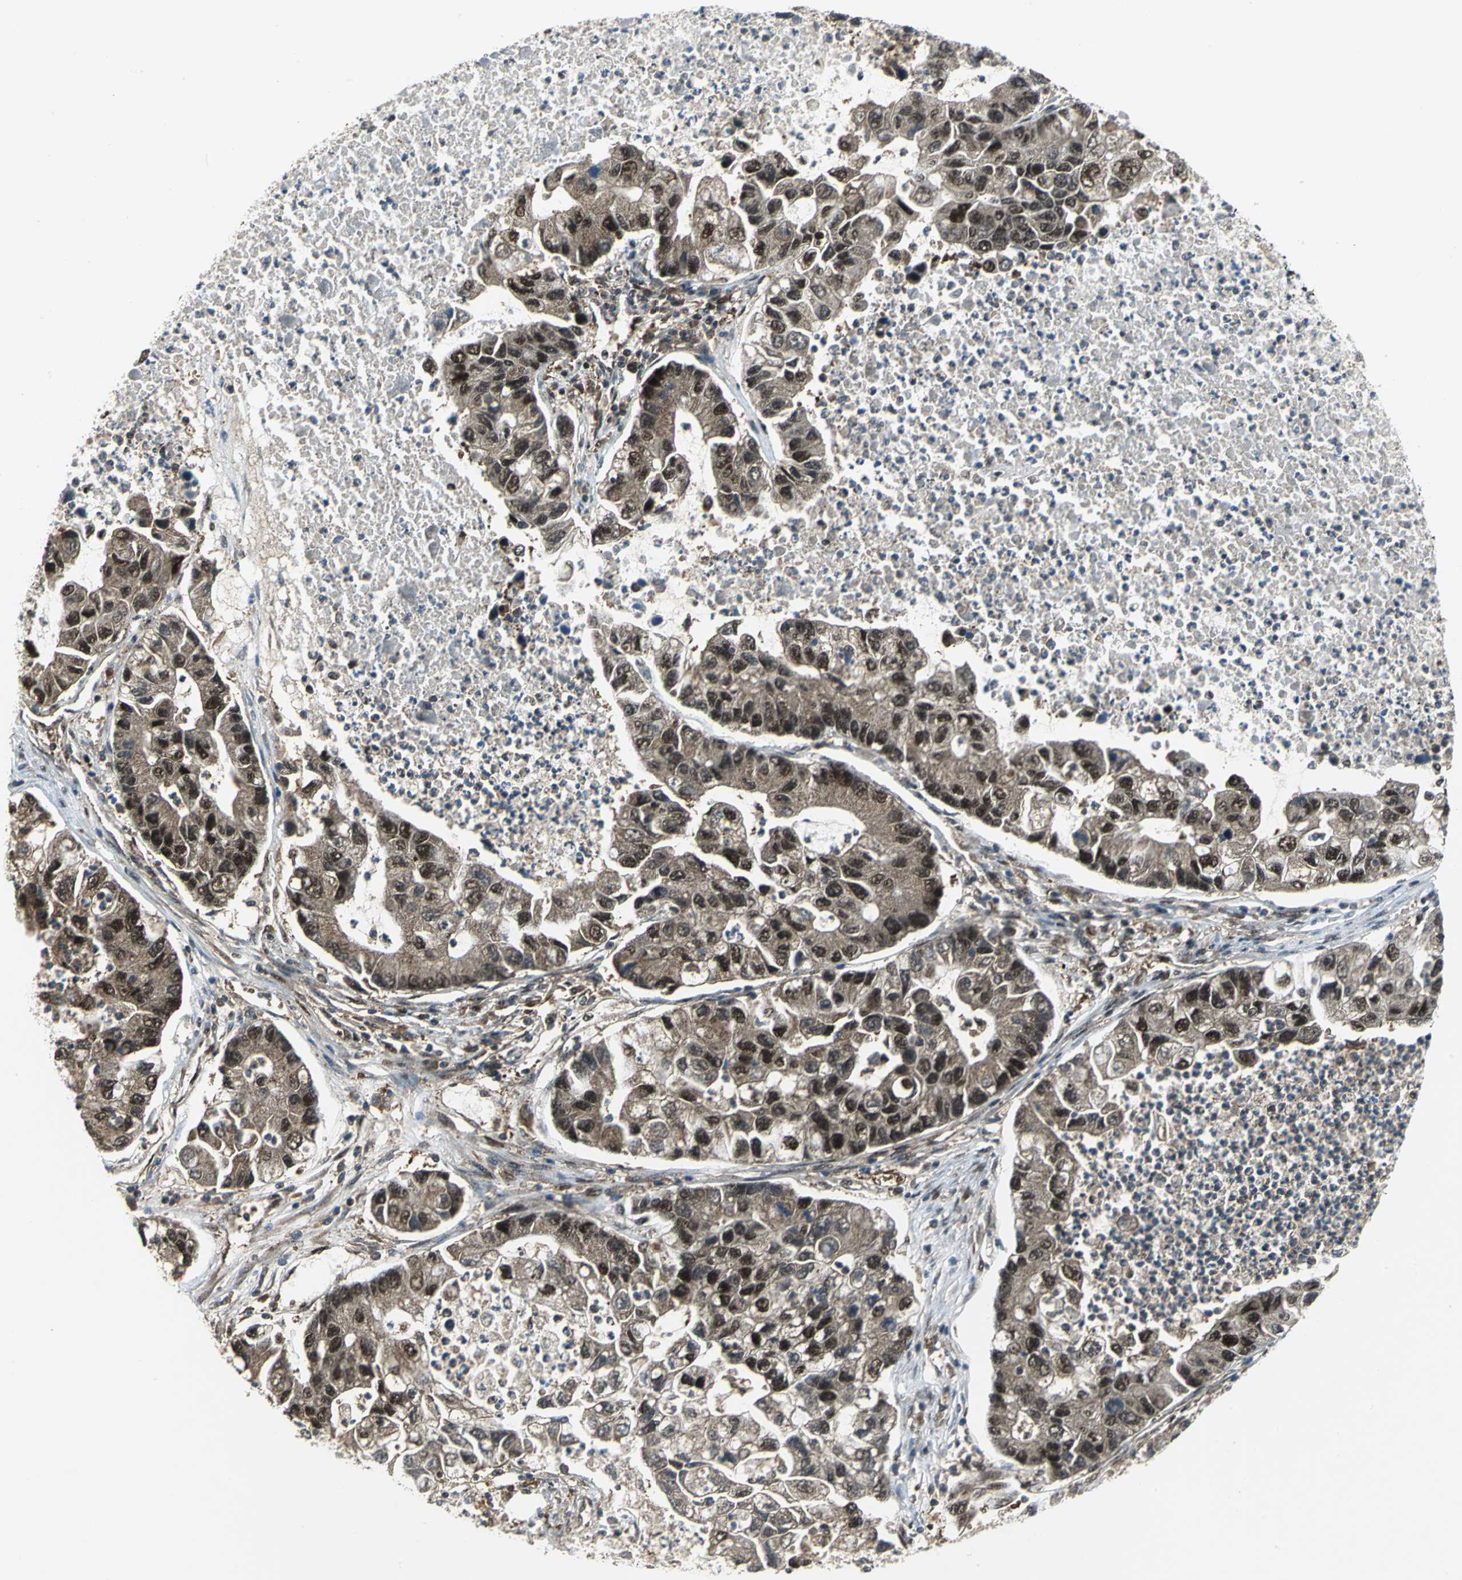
{"staining": {"intensity": "strong", "quantity": "25%-75%", "location": "nuclear"}, "tissue": "lung cancer", "cell_type": "Tumor cells", "image_type": "cancer", "snomed": [{"axis": "morphology", "description": "Adenocarcinoma, NOS"}, {"axis": "topography", "description": "Lung"}], "caption": "A photomicrograph of lung cancer (adenocarcinoma) stained for a protein exhibits strong nuclear brown staining in tumor cells. (DAB (3,3'-diaminobenzidine) IHC, brown staining for protein, blue staining for nuclei).", "gene": "PSMA4", "patient": {"sex": "female", "age": 51}}